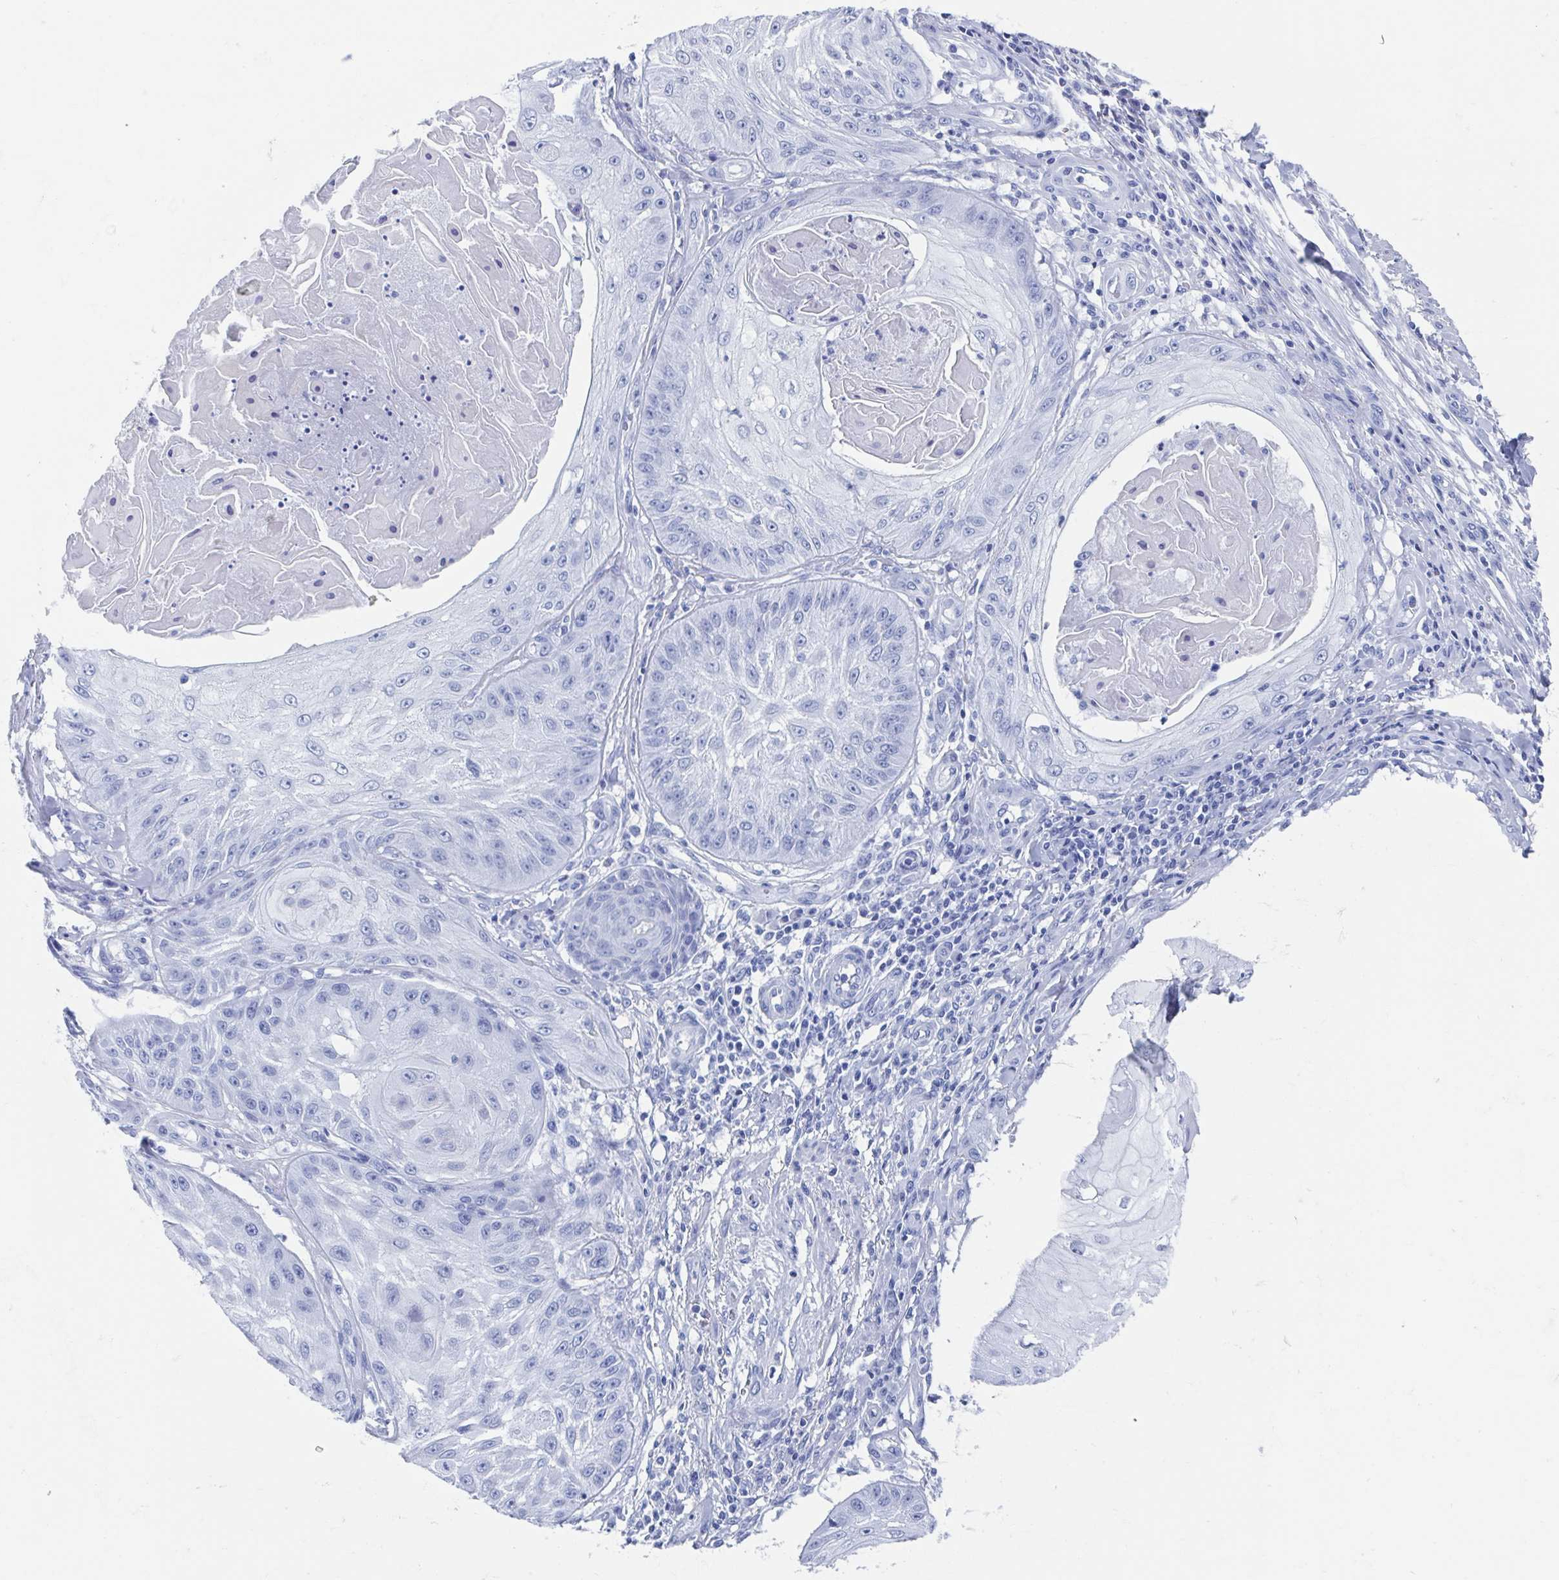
{"staining": {"intensity": "negative", "quantity": "none", "location": "none"}, "tissue": "skin cancer", "cell_type": "Tumor cells", "image_type": "cancer", "snomed": [{"axis": "morphology", "description": "Squamous cell carcinoma, NOS"}, {"axis": "topography", "description": "Skin"}], "caption": "High power microscopy image of an IHC histopathology image of squamous cell carcinoma (skin), revealing no significant expression in tumor cells. (DAB immunohistochemistry with hematoxylin counter stain).", "gene": "C10orf53", "patient": {"sex": "male", "age": 70}}